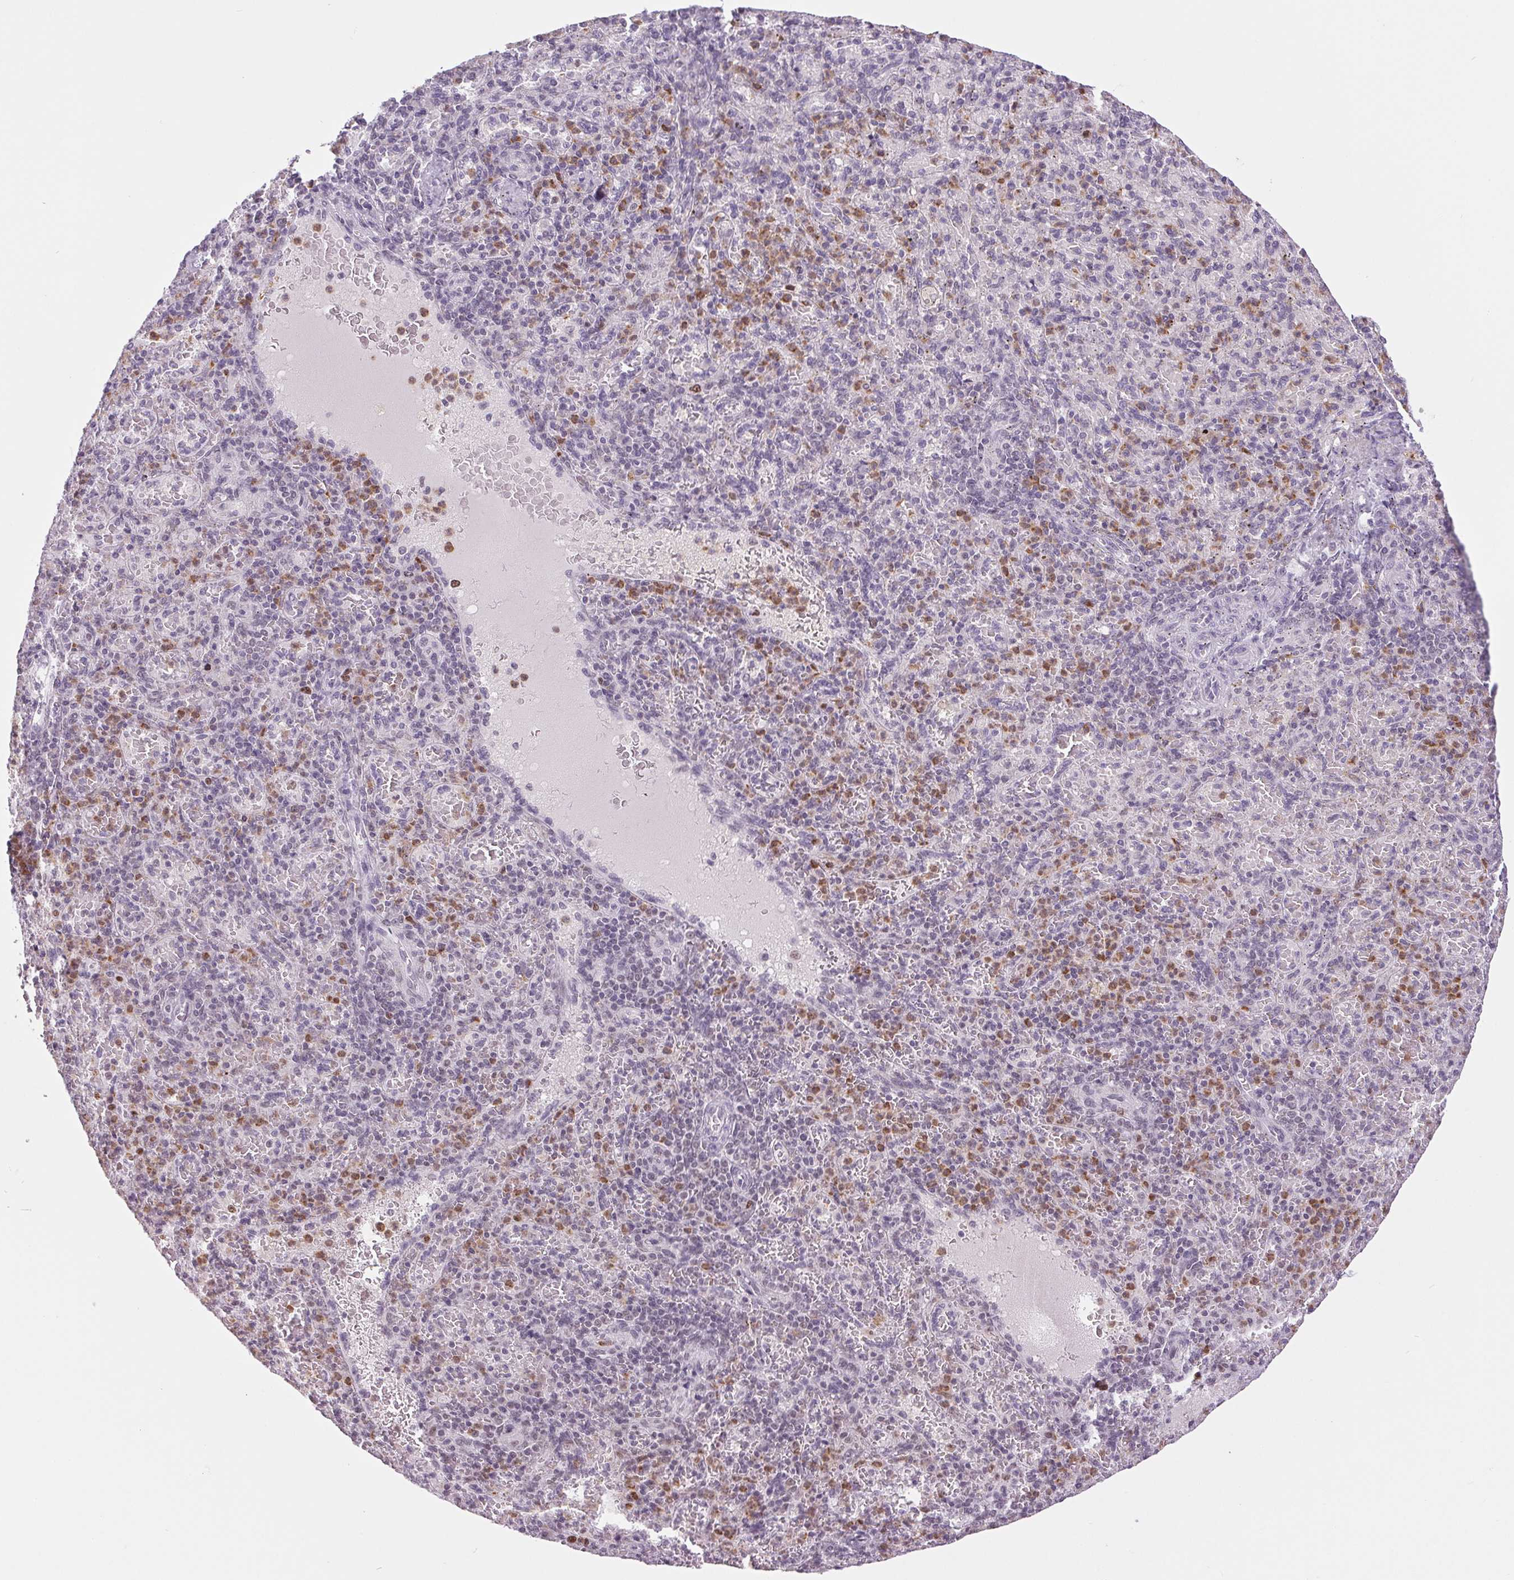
{"staining": {"intensity": "weak", "quantity": "<25%", "location": "cytoplasmic/membranous"}, "tissue": "spleen", "cell_type": "Cells in red pulp", "image_type": "normal", "snomed": [{"axis": "morphology", "description": "Normal tissue, NOS"}, {"axis": "topography", "description": "Spleen"}], "caption": "DAB immunohistochemical staining of unremarkable human spleen displays no significant expression in cells in red pulp.", "gene": "SMIM6", "patient": {"sex": "female", "age": 74}}